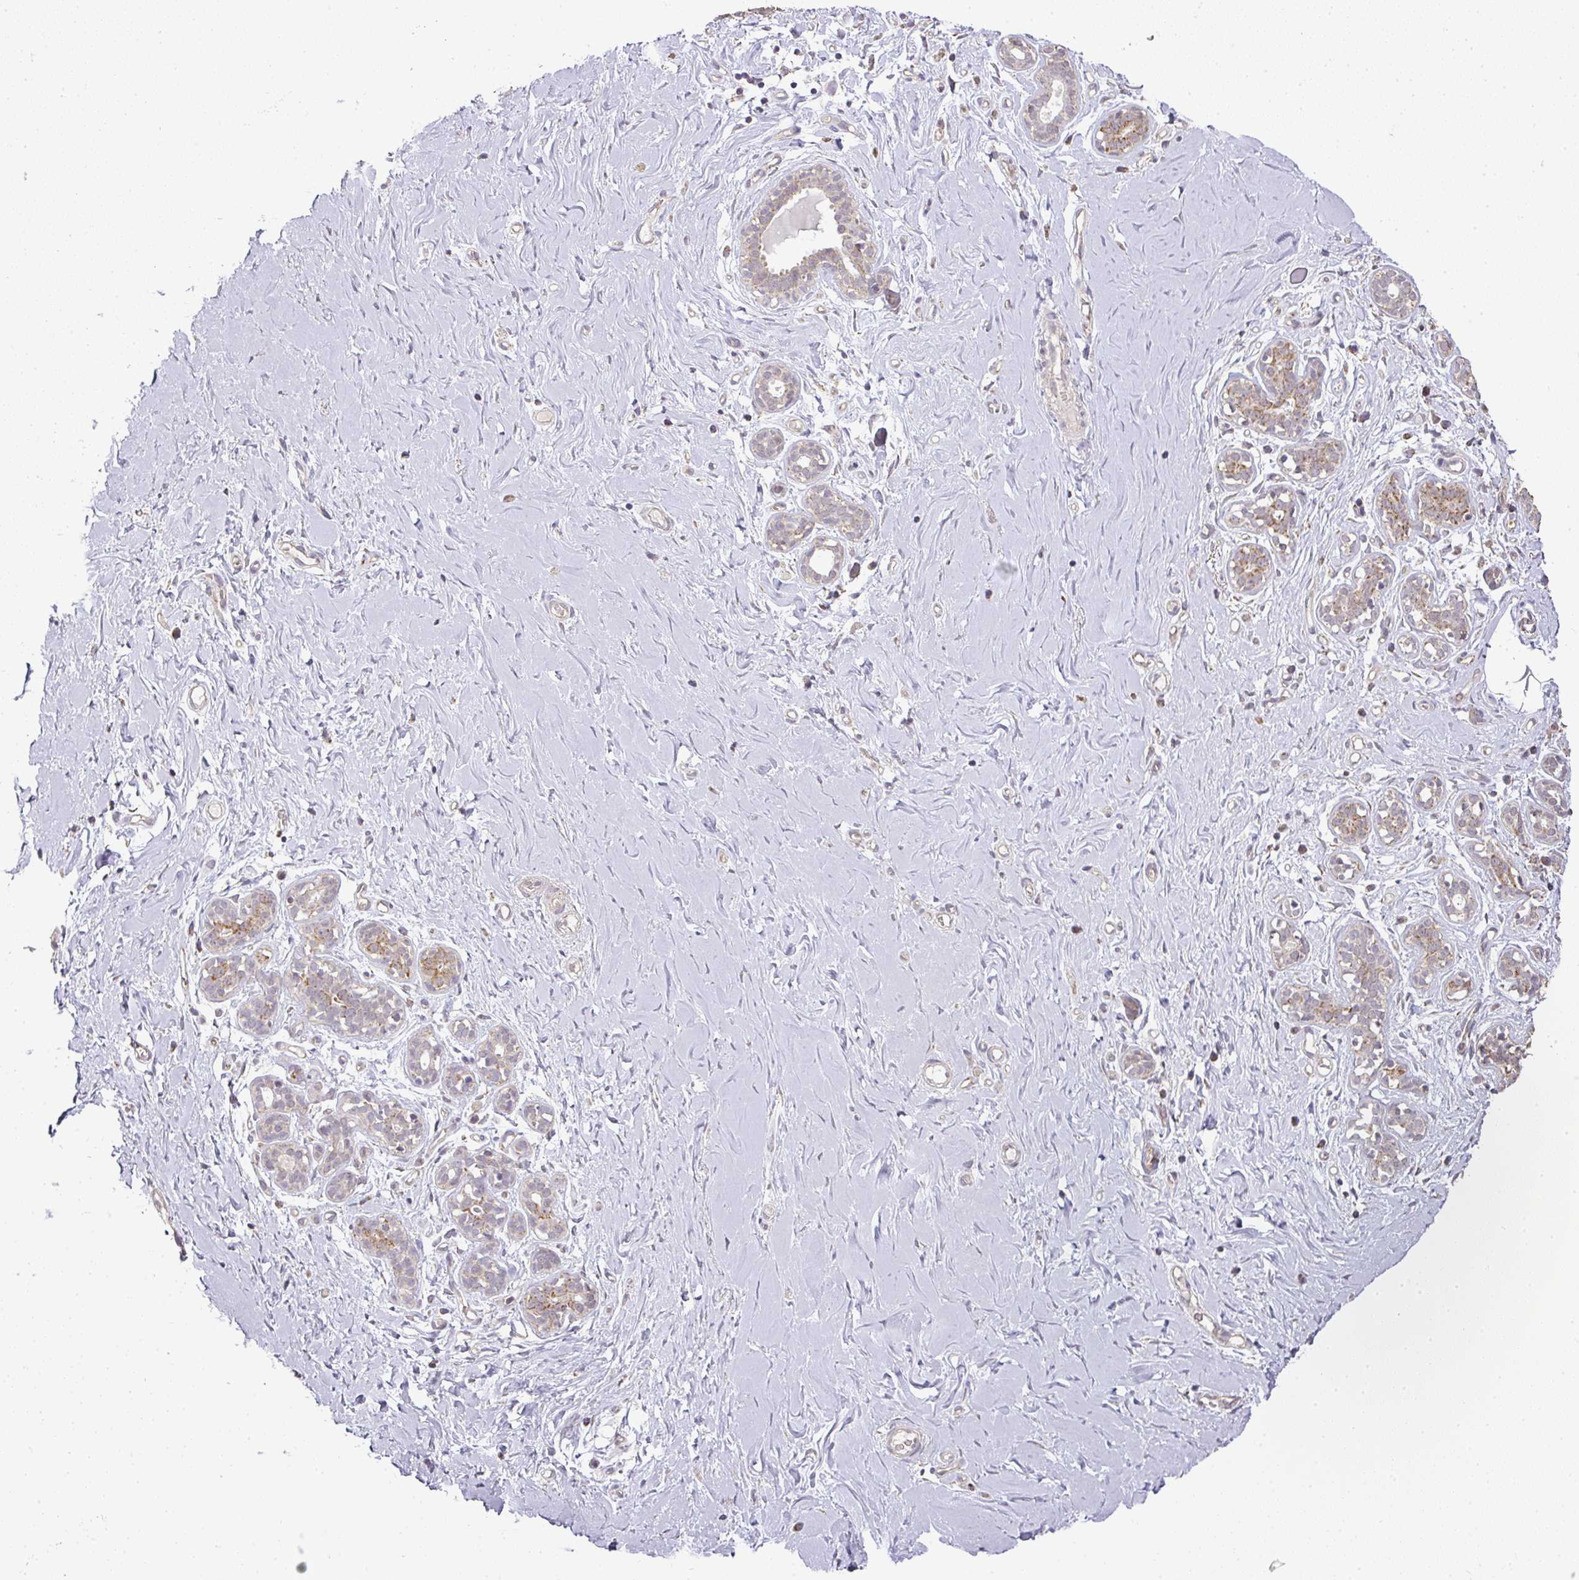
{"staining": {"intensity": "negative", "quantity": "none", "location": "none"}, "tissue": "breast", "cell_type": "Adipocytes", "image_type": "normal", "snomed": [{"axis": "morphology", "description": "Normal tissue, NOS"}, {"axis": "topography", "description": "Breast"}], "caption": "Immunohistochemical staining of normal human breast displays no significant expression in adipocytes.", "gene": "MYOM2", "patient": {"sex": "female", "age": 27}}